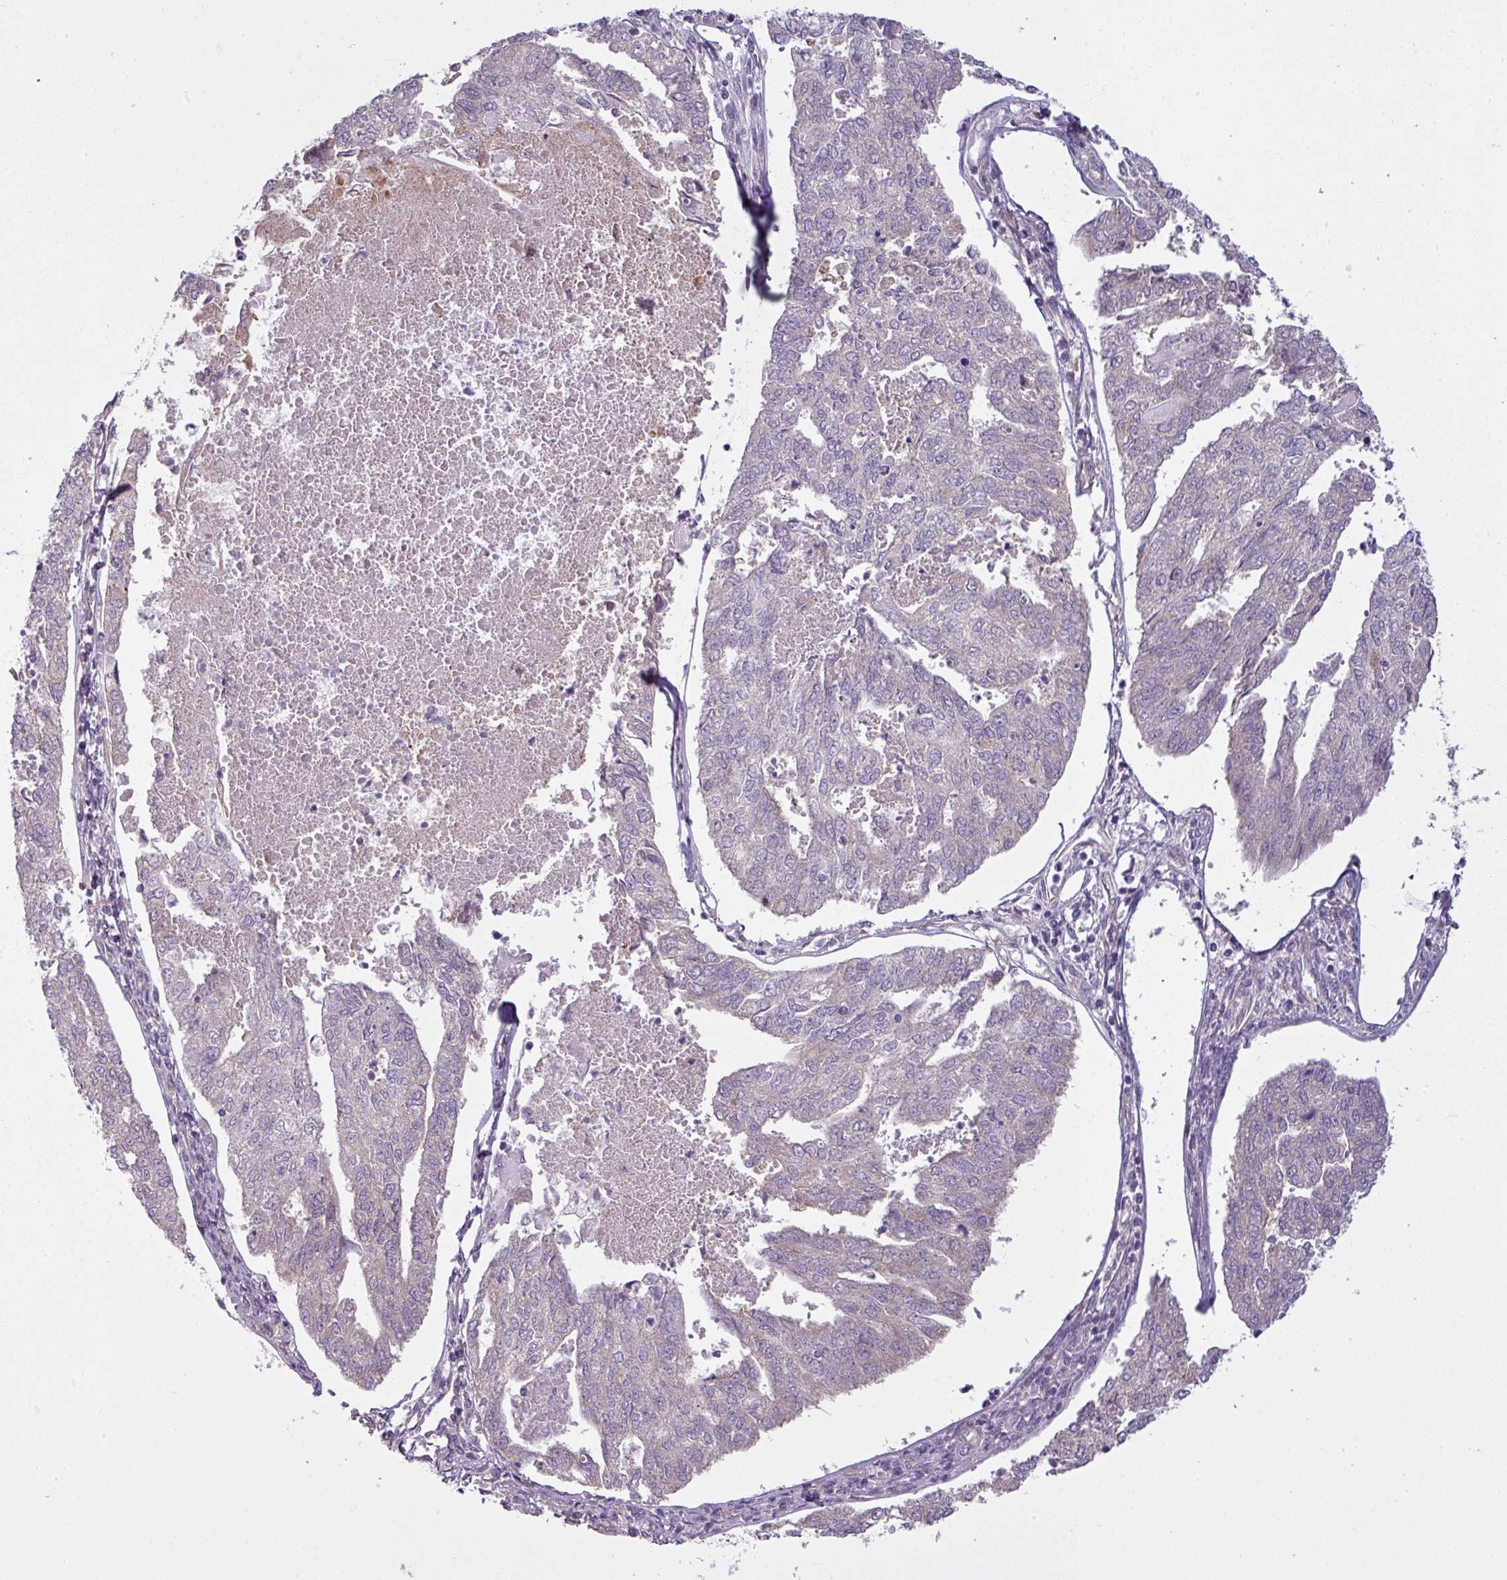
{"staining": {"intensity": "negative", "quantity": "none", "location": "none"}, "tissue": "endometrial cancer", "cell_type": "Tumor cells", "image_type": "cancer", "snomed": [{"axis": "morphology", "description": "Adenocarcinoma, NOS"}, {"axis": "topography", "description": "Endometrium"}], "caption": "DAB (3,3'-diaminobenzidine) immunohistochemical staining of human adenocarcinoma (endometrial) shows no significant positivity in tumor cells. (Stains: DAB IHC with hematoxylin counter stain, Microscopy: brightfield microscopy at high magnification).", "gene": "CAMK2B", "patient": {"sex": "female", "age": 73}}